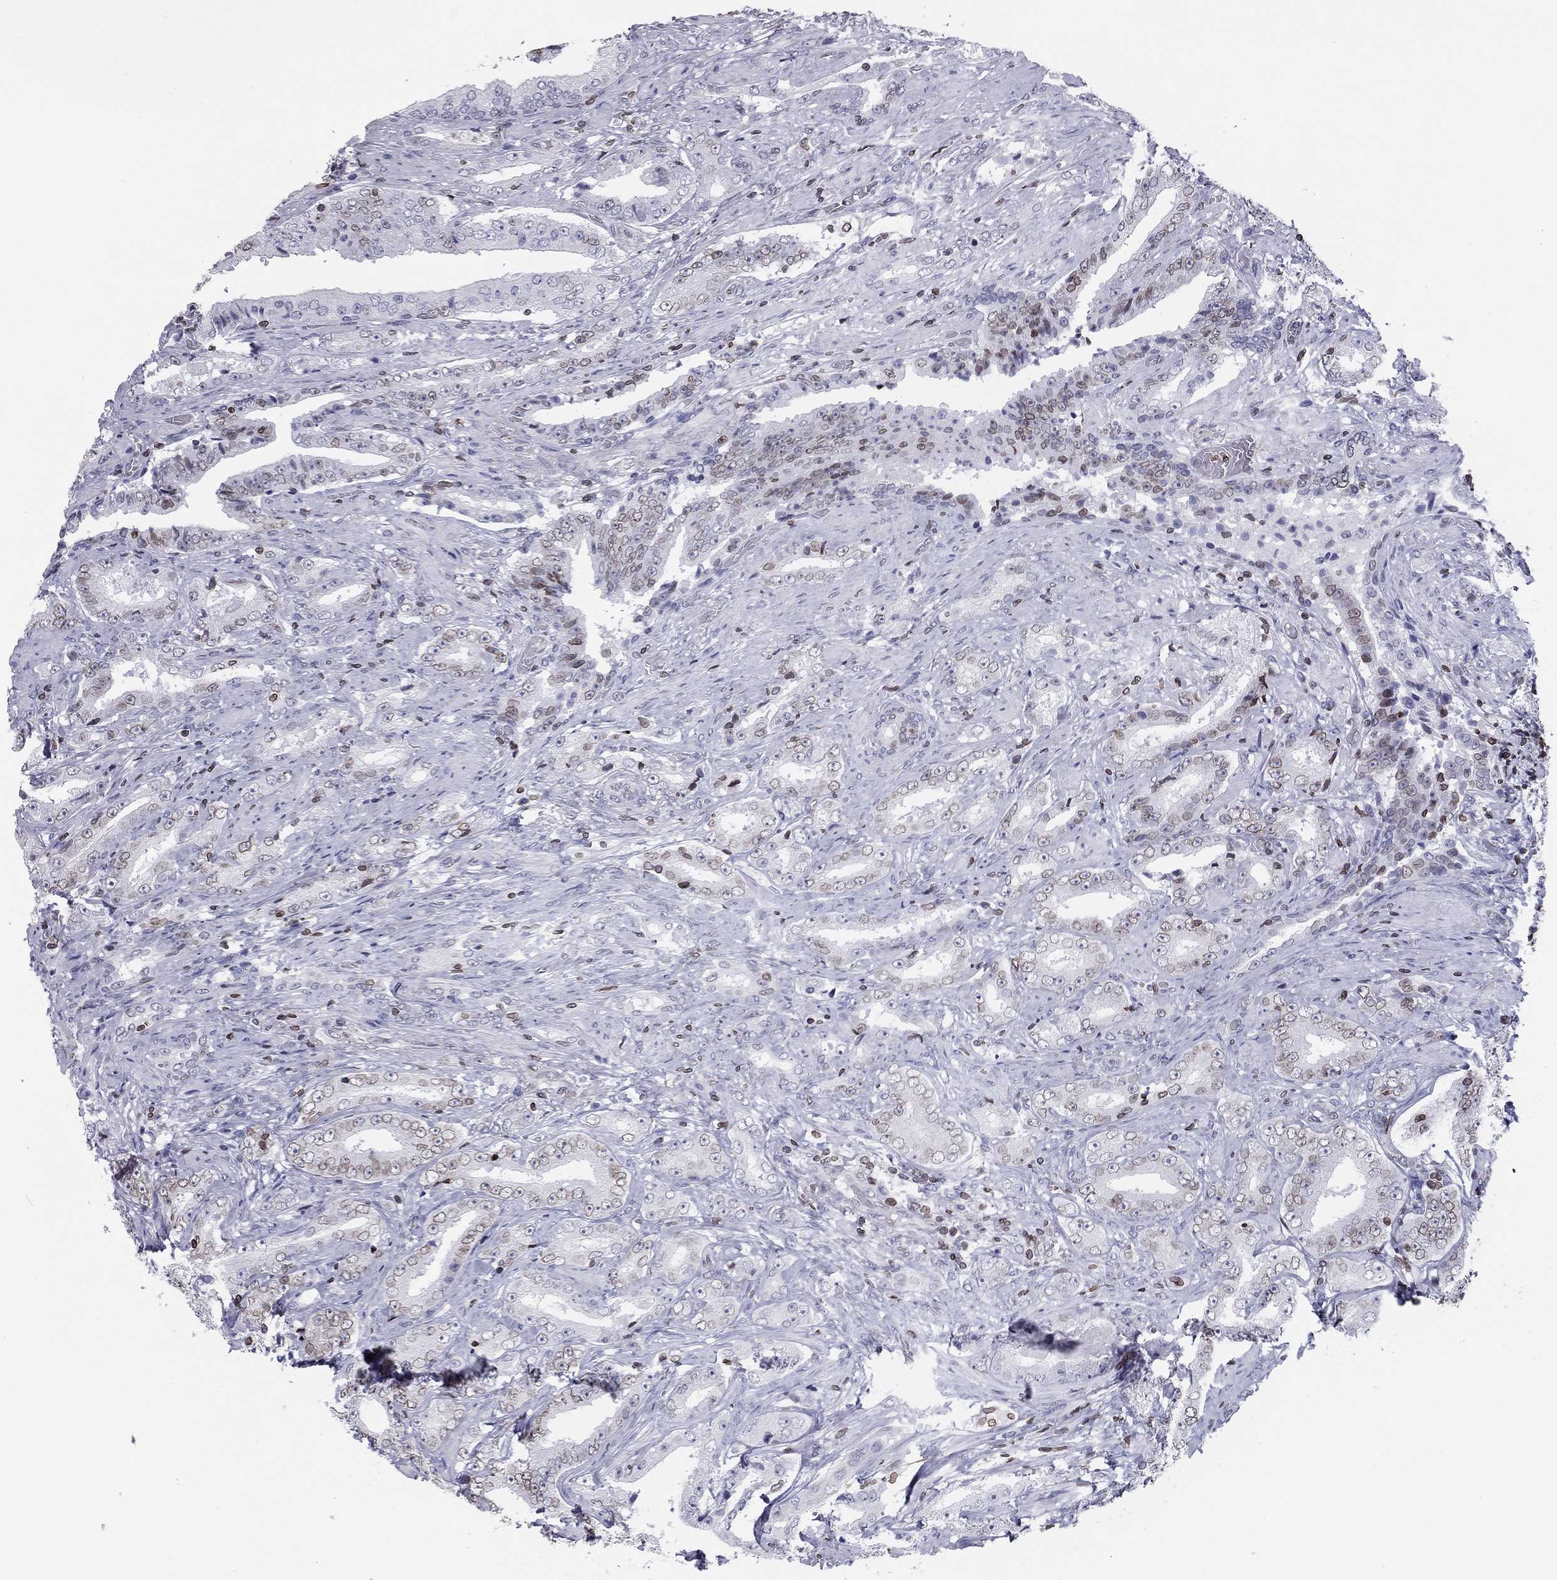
{"staining": {"intensity": "weak", "quantity": "<25%", "location": "cytoplasmic/membranous,nuclear"}, "tissue": "prostate cancer", "cell_type": "Tumor cells", "image_type": "cancer", "snomed": [{"axis": "morphology", "description": "Adenocarcinoma, Low grade"}, {"axis": "topography", "description": "Prostate and seminal vesicle, NOS"}], "caption": "Tumor cells are negative for brown protein staining in prostate cancer (adenocarcinoma (low-grade)).", "gene": "ESPL1", "patient": {"sex": "male", "age": 61}}